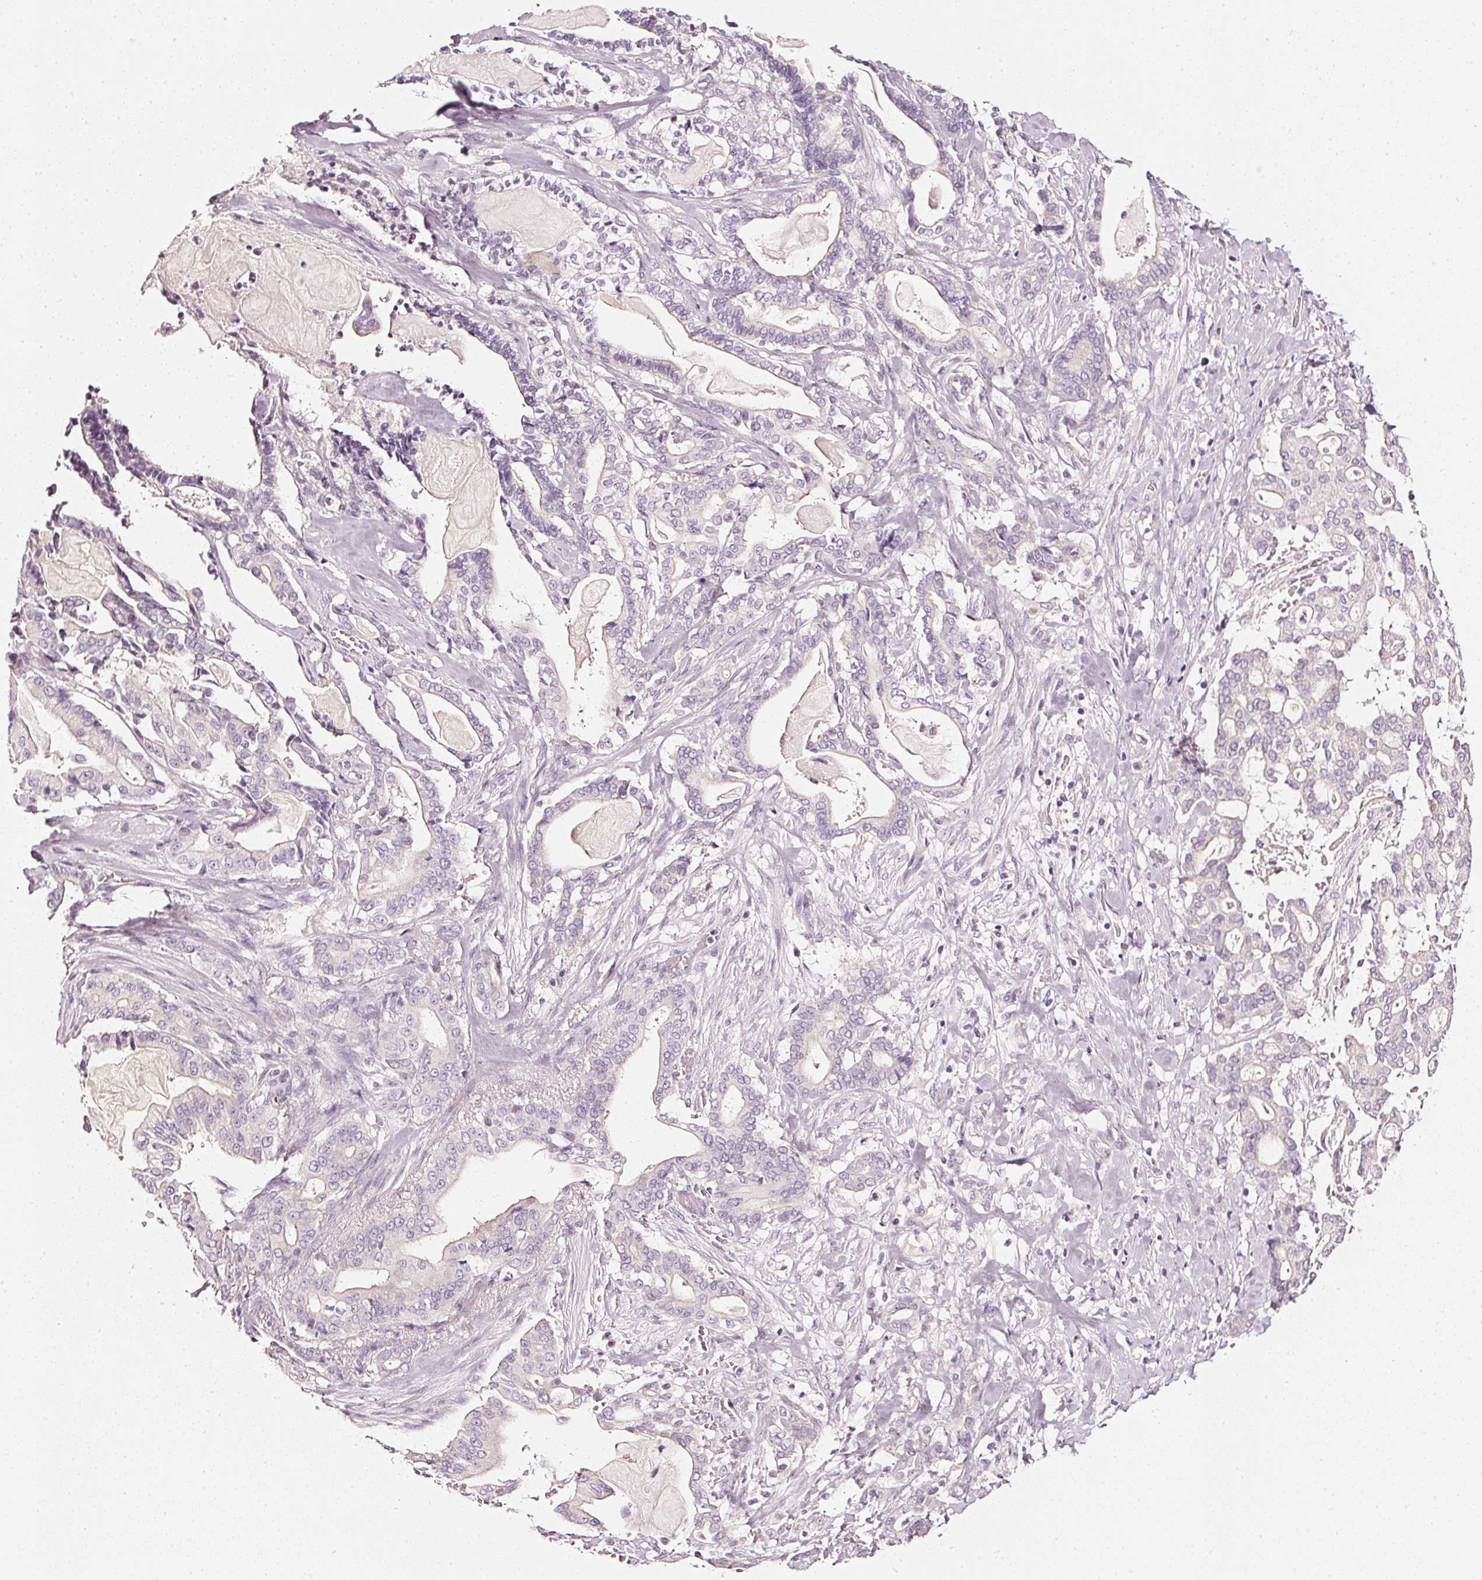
{"staining": {"intensity": "negative", "quantity": "none", "location": "none"}, "tissue": "pancreatic cancer", "cell_type": "Tumor cells", "image_type": "cancer", "snomed": [{"axis": "morphology", "description": "Adenocarcinoma, NOS"}, {"axis": "topography", "description": "Pancreas"}], "caption": "Immunohistochemistry image of human pancreatic cancer (adenocarcinoma) stained for a protein (brown), which demonstrates no expression in tumor cells.", "gene": "CNP", "patient": {"sex": "male", "age": 63}}